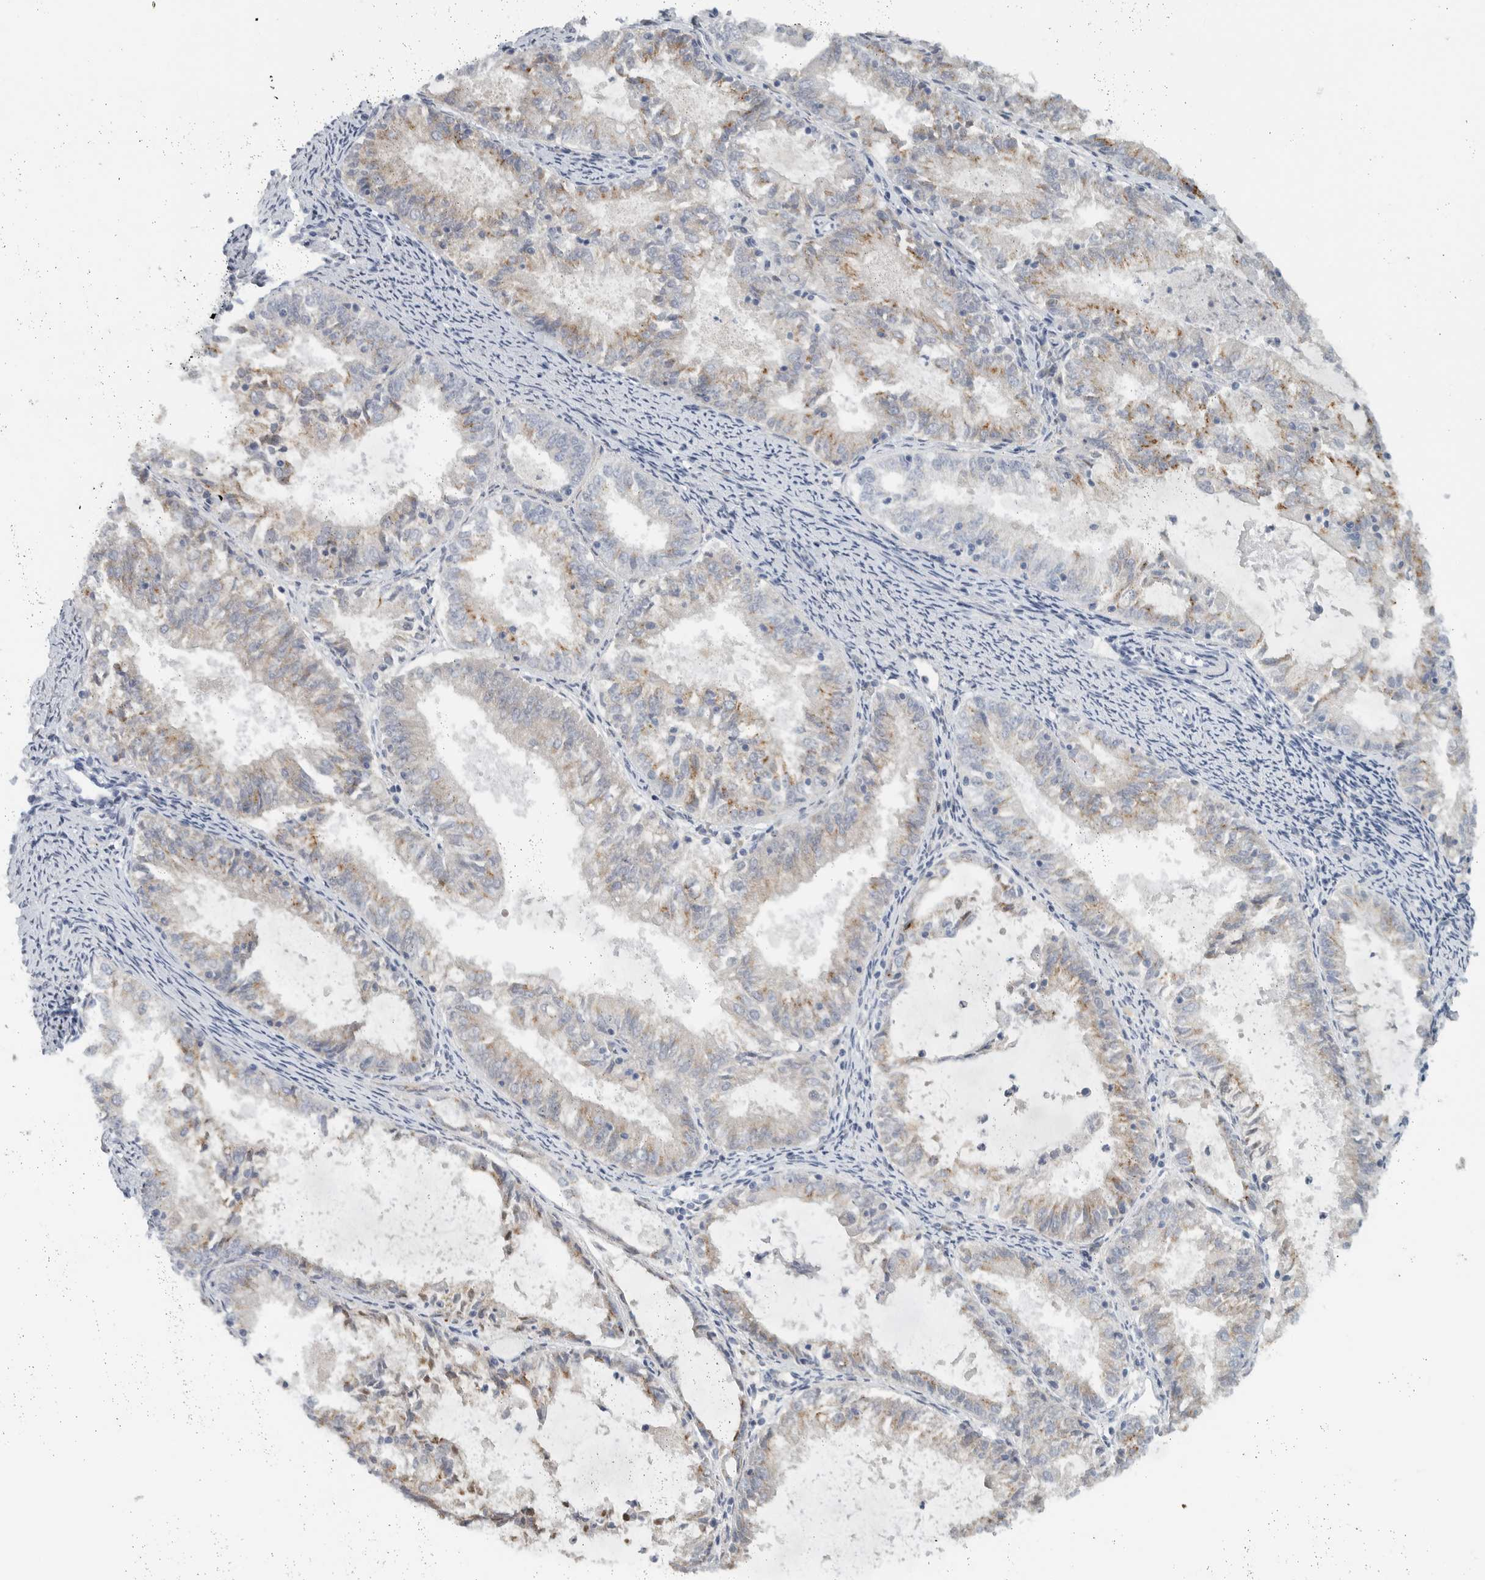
{"staining": {"intensity": "weak", "quantity": "<25%", "location": "cytoplasmic/membranous"}, "tissue": "endometrial cancer", "cell_type": "Tumor cells", "image_type": "cancer", "snomed": [{"axis": "morphology", "description": "Adenocarcinoma, NOS"}, {"axis": "topography", "description": "Endometrium"}], "caption": "Micrograph shows no significant protein staining in tumor cells of adenocarcinoma (endometrial).", "gene": "PAM", "patient": {"sex": "female", "age": 57}}